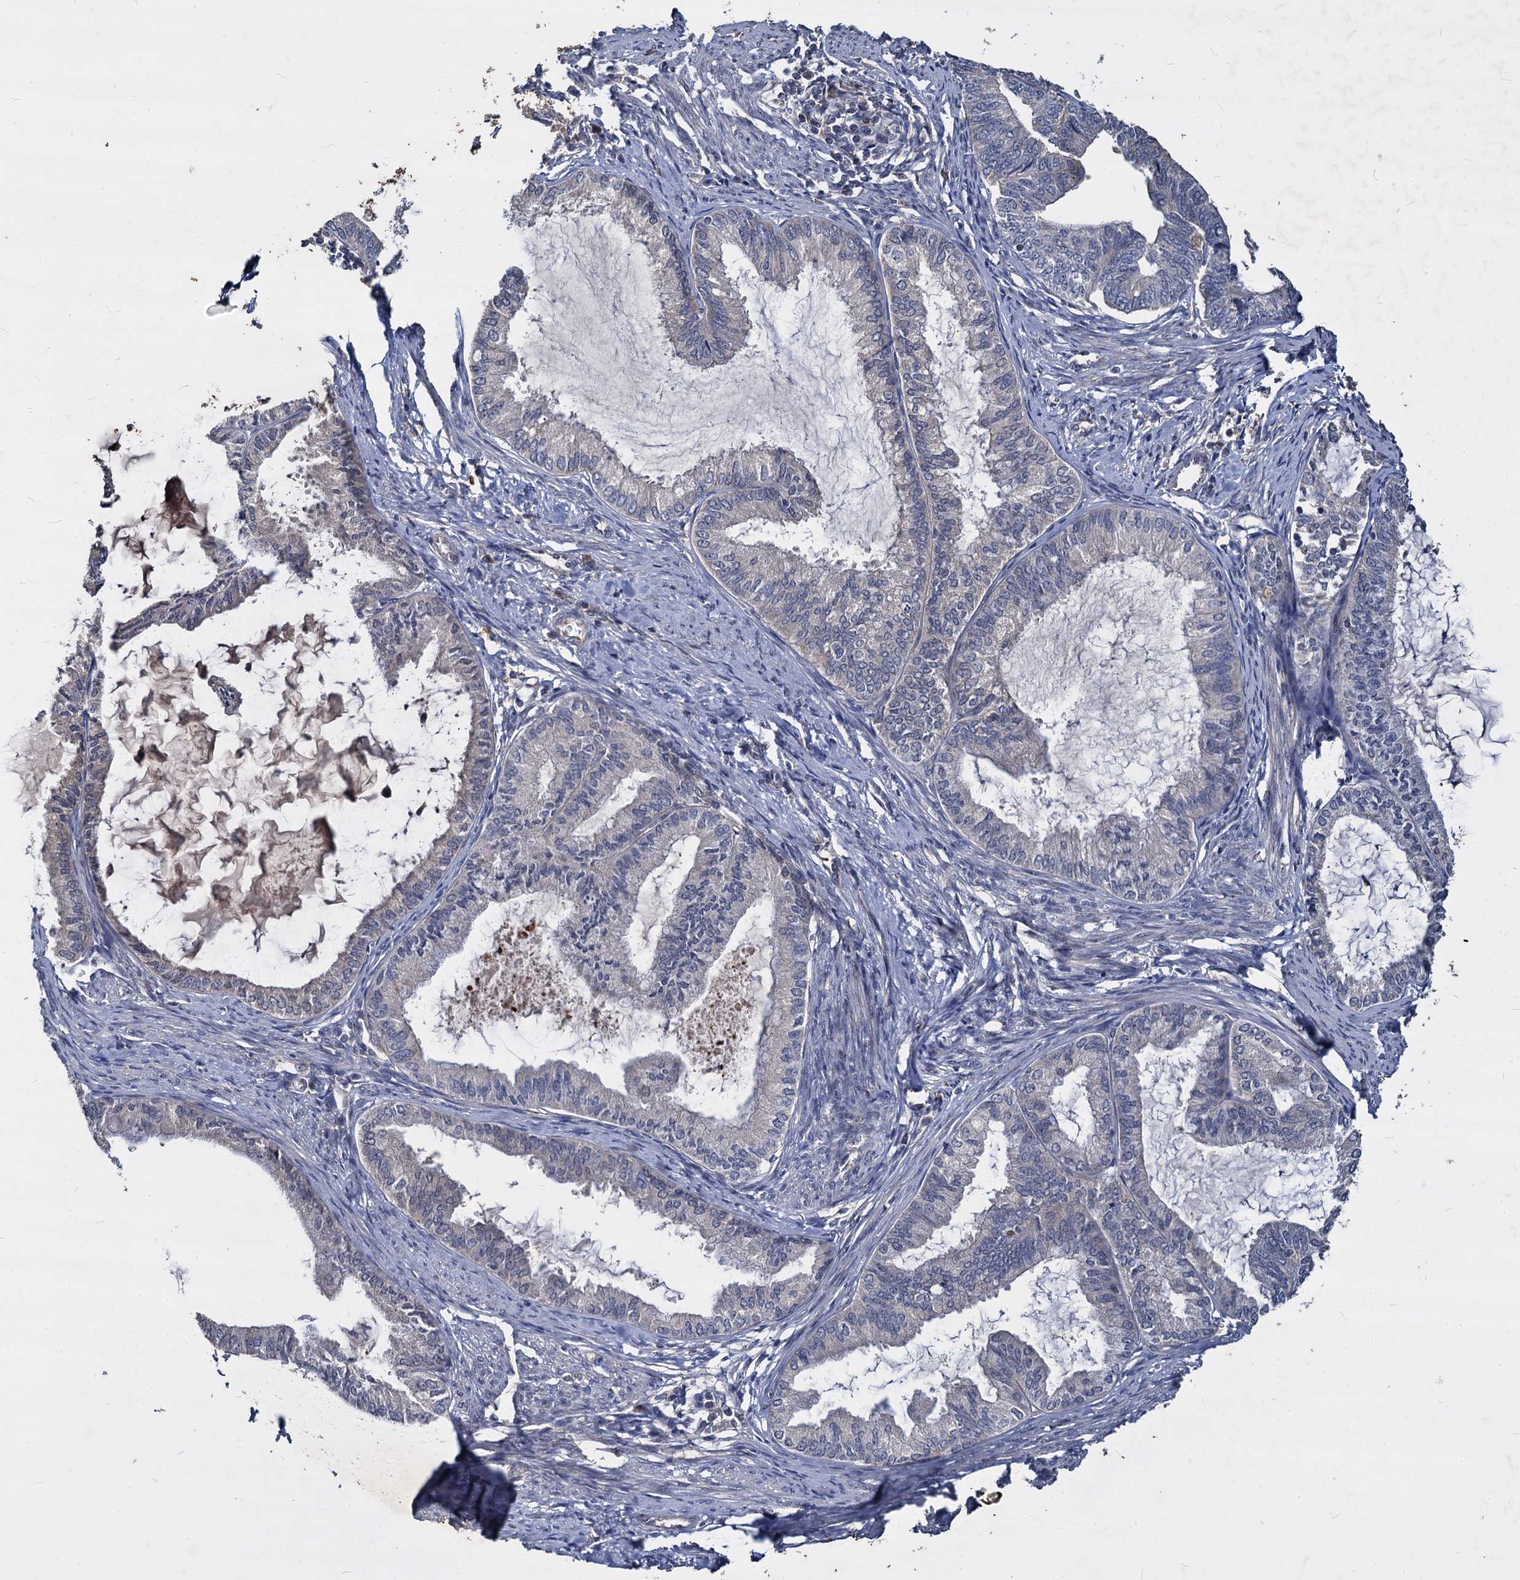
{"staining": {"intensity": "negative", "quantity": "none", "location": "none"}, "tissue": "endometrial cancer", "cell_type": "Tumor cells", "image_type": "cancer", "snomed": [{"axis": "morphology", "description": "Adenocarcinoma, NOS"}, {"axis": "topography", "description": "Endometrium"}], "caption": "Immunohistochemical staining of human endometrial cancer demonstrates no significant positivity in tumor cells. The staining is performed using DAB (3,3'-diaminobenzidine) brown chromogen with nuclei counter-stained in using hematoxylin.", "gene": "CCDC184", "patient": {"sex": "female", "age": 86}}